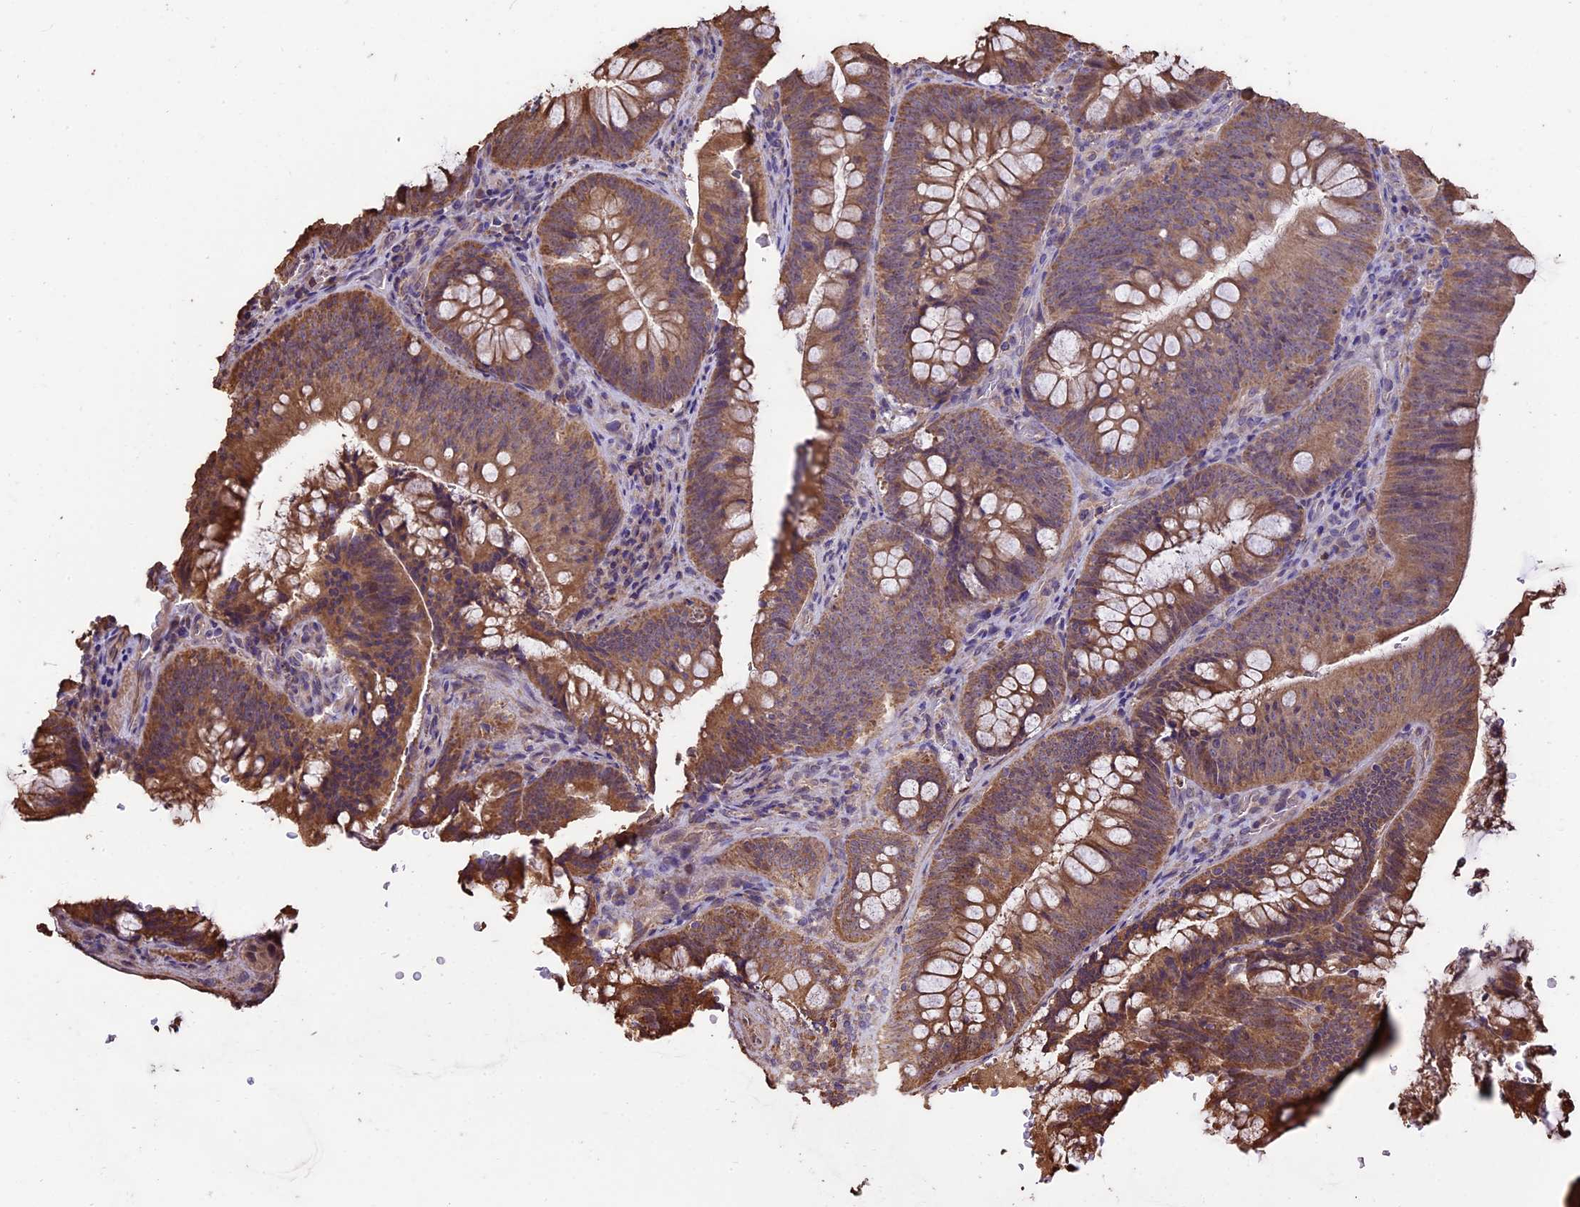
{"staining": {"intensity": "moderate", "quantity": ">75%", "location": "cytoplasmic/membranous"}, "tissue": "colorectal cancer", "cell_type": "Tumor cells", "image_type": "cancer", "snomed": [{"axis": "morphology", "description": "Normal tissue, NOS"}, {"axis": "topography", "description": "Colon"}], "caption": "Human colorectal cancer stained with a protein marker displays moderate staining in tumor cells.", "gene": "PGPEP1L", "patient": {"sex": "female", "age": 82}}